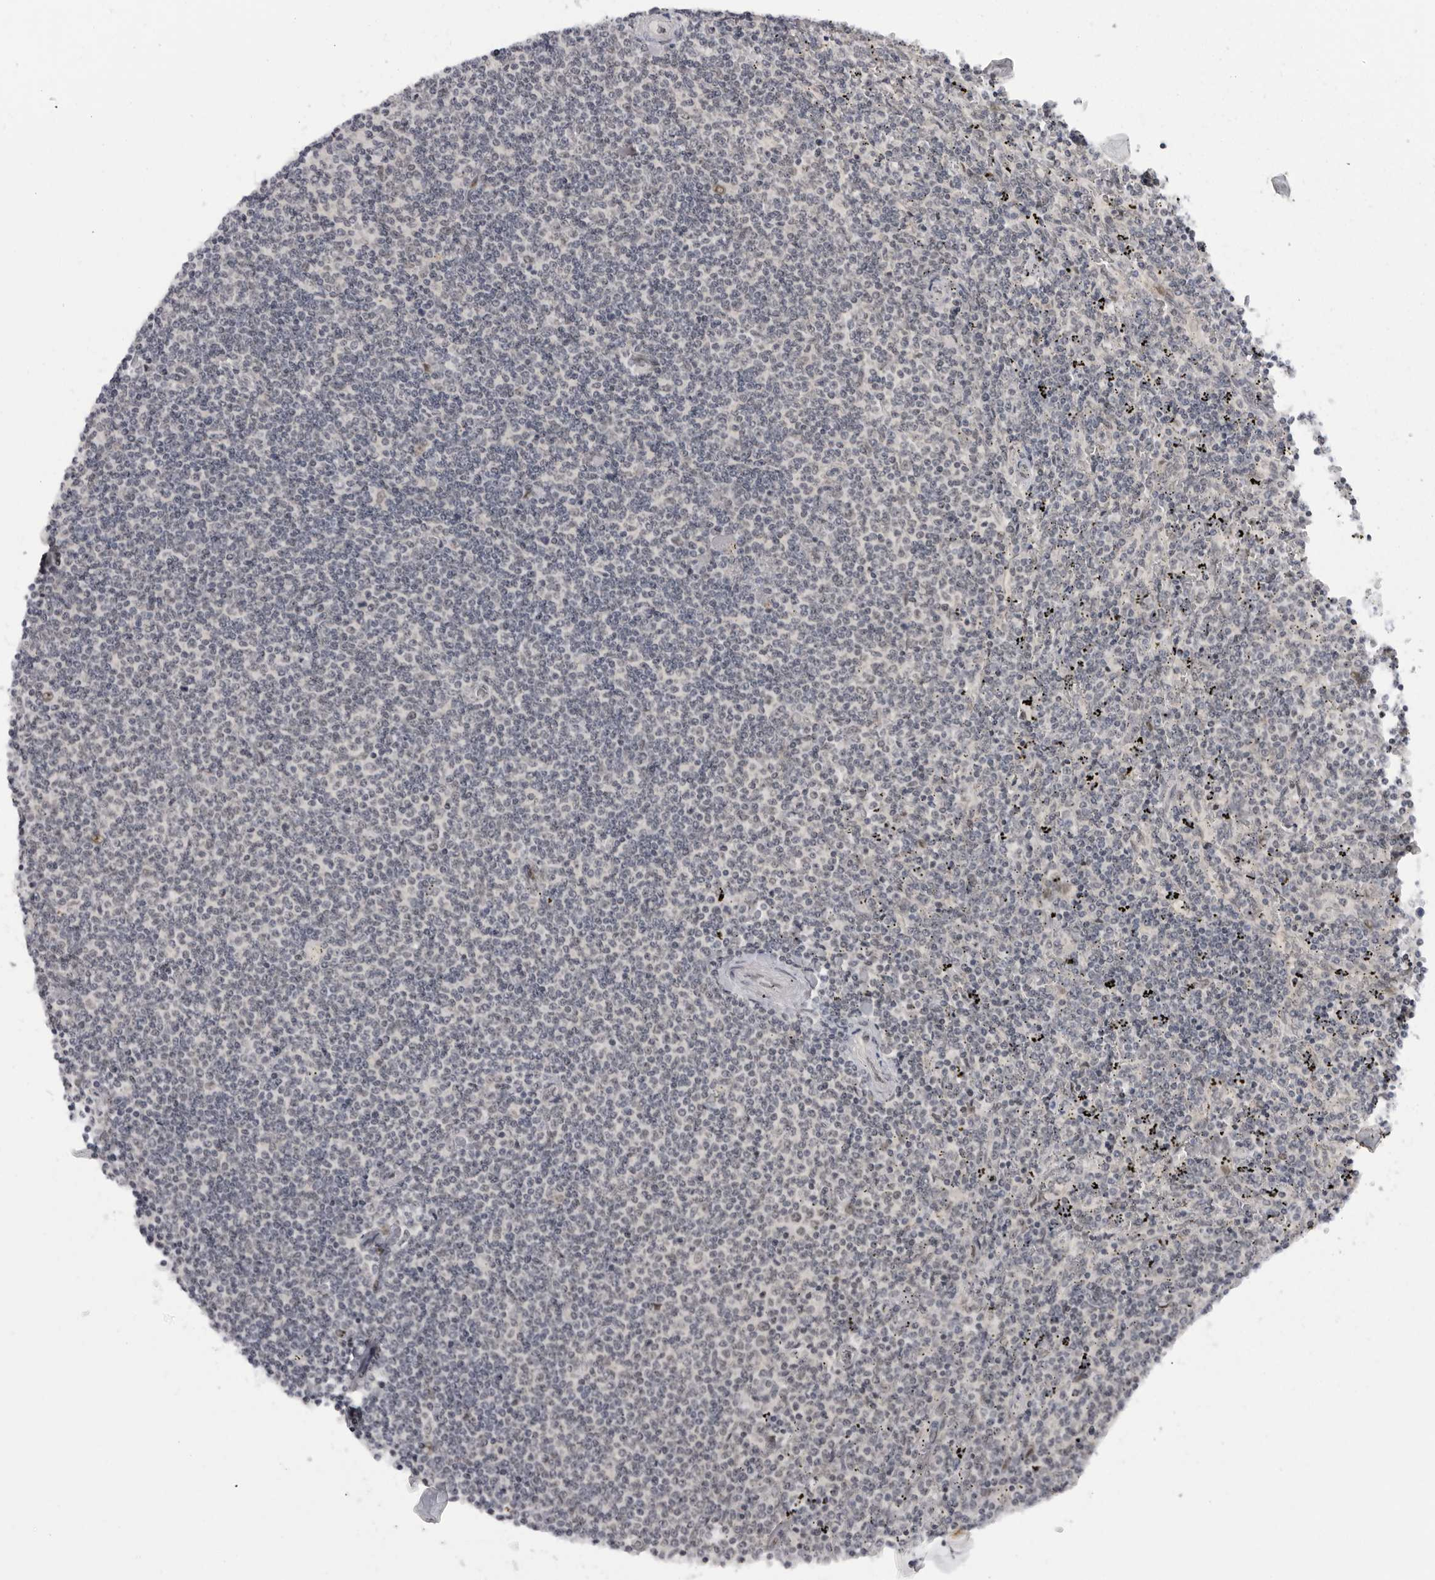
{"staining": {"intensity": "negative", "quantity": "none", "location": "none"}, "tissue": "lymphoma", "cell_type": "Tumor cells", "image_type": "cancer", "snomed": [{"axis": "morphology", "description": "Malignant lymphoma, non-Hodgkin's type, Low grade"}, {"axis": "topography", "description": "Spleen"}], "caption": "The photomicrograph demonstrates no significant expression in tumor cells of lymphoma.", "gene": "ALPK2", "patient": {"sex": "female", "age": 50}}